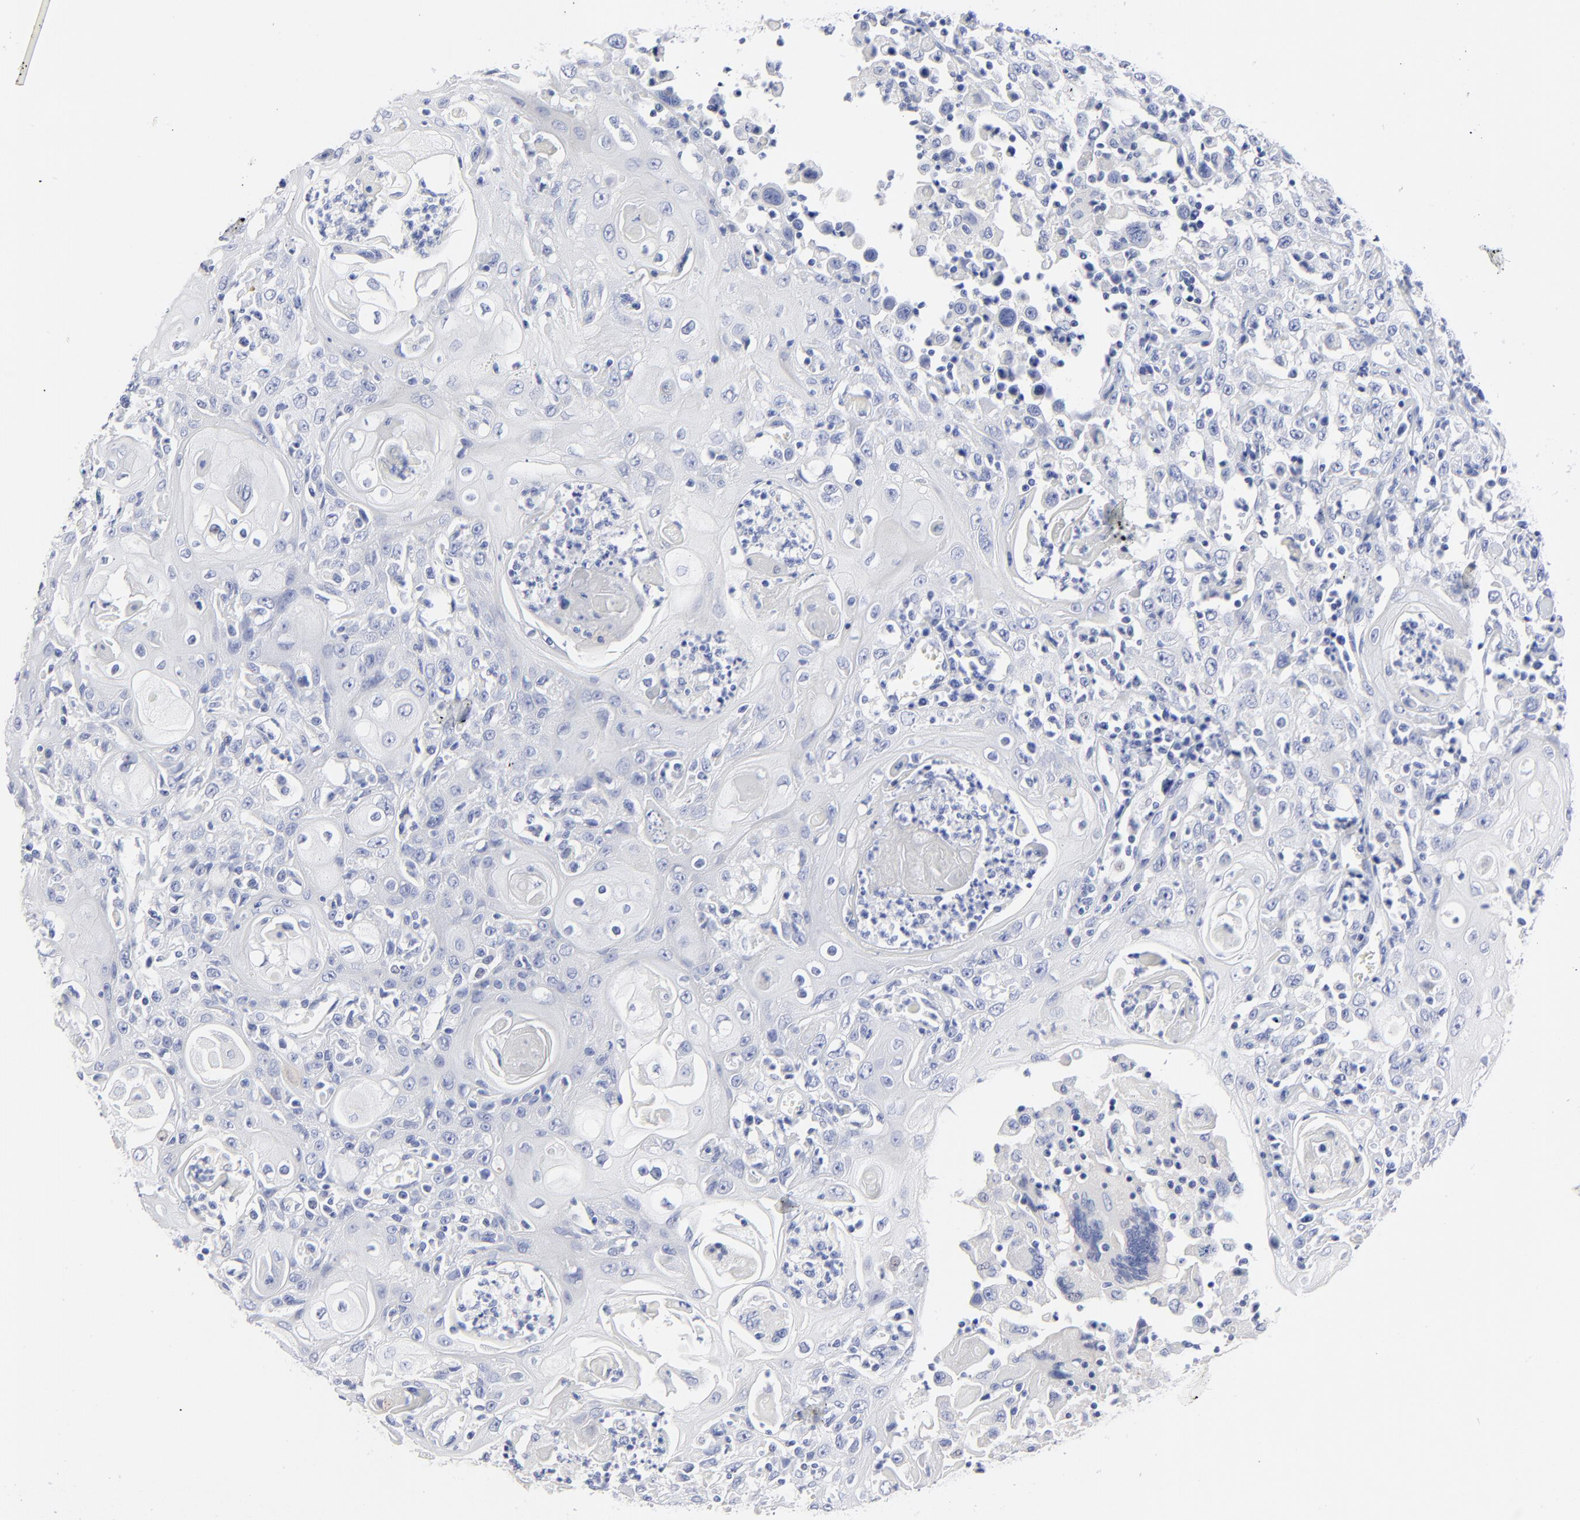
{"staining": {"intensity": "negative", "quantity": "none", "location": "none"}, "tissue": "head and neck cancer", "cell_type": "Tumor cells", "image_type": "cancer", "snomed": [{"axis": "morphology", "description": "Squamous cell carcinoma, NOS"}, {"axis": "topography", "description": "Oral tissue"}, {"axis": "topography", "description": "Head-Neck"}], "caption": "The immunohistochemistry (IHC) photomicrograph has no significant staining in tumor cells of head and neck squamous cell carcinoma tissue.", "gene": "PSD3", "patient": {"sex": "female", "age": 76}}